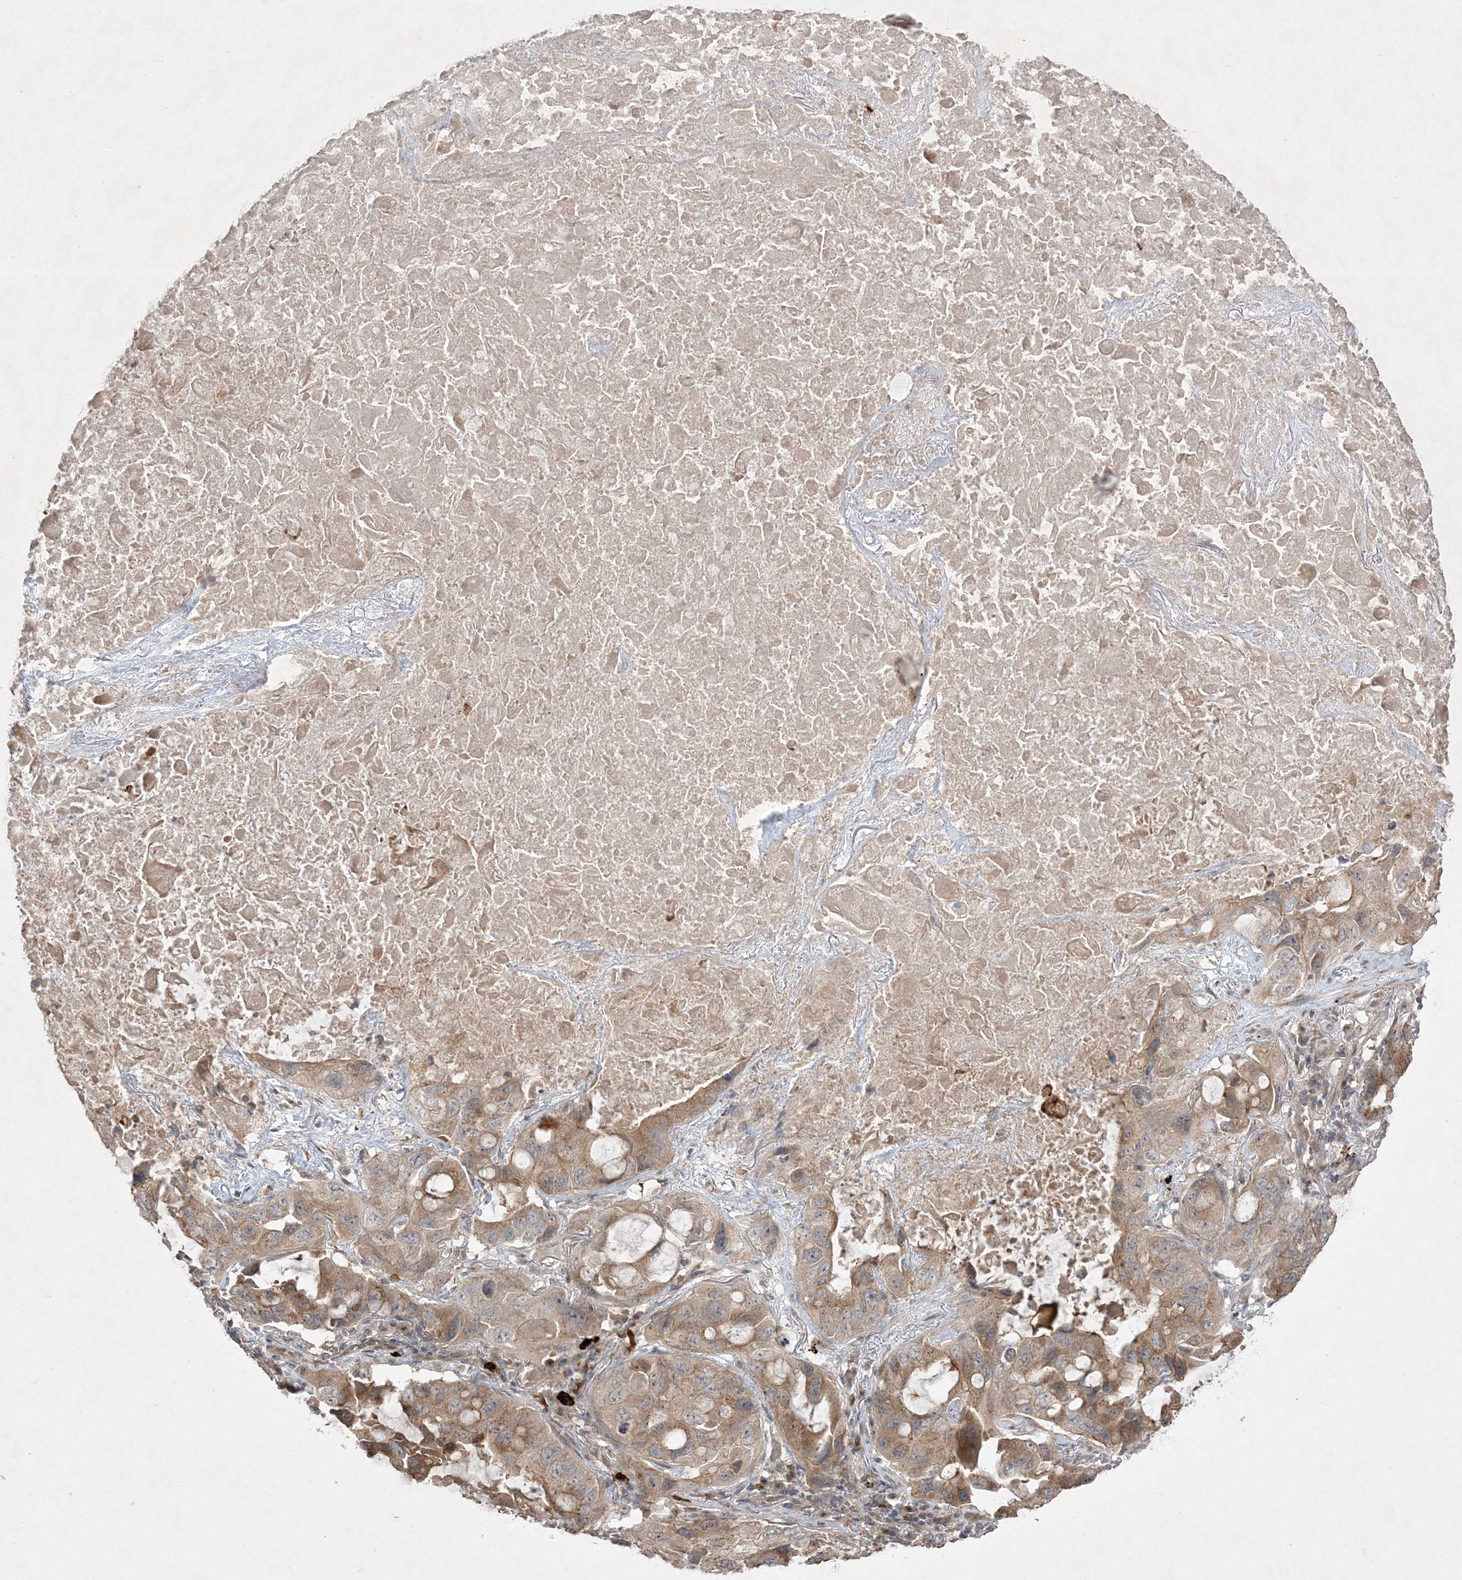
{"staining": {"intensity": "moderate", "quantity": ">75%", "location": "cytoplasmic/membranous"}, "tissue": "lung cancer", "cell_type": "Tumor cells", "image_type": "cancer", "snomed": [{"axis": "morphology", "description": "Squamous cell carcinoma, NOS"}, {"axis": "topography", "description": "Lung"}], "caption": "A brown stain highlights moderate cytoplasmic/membranous expression of a protein in human lung cancer (squamous cell carcinoma) tumor cells.", "gene": "CLNK", "patient": {"sex": "female", "age": 73}}